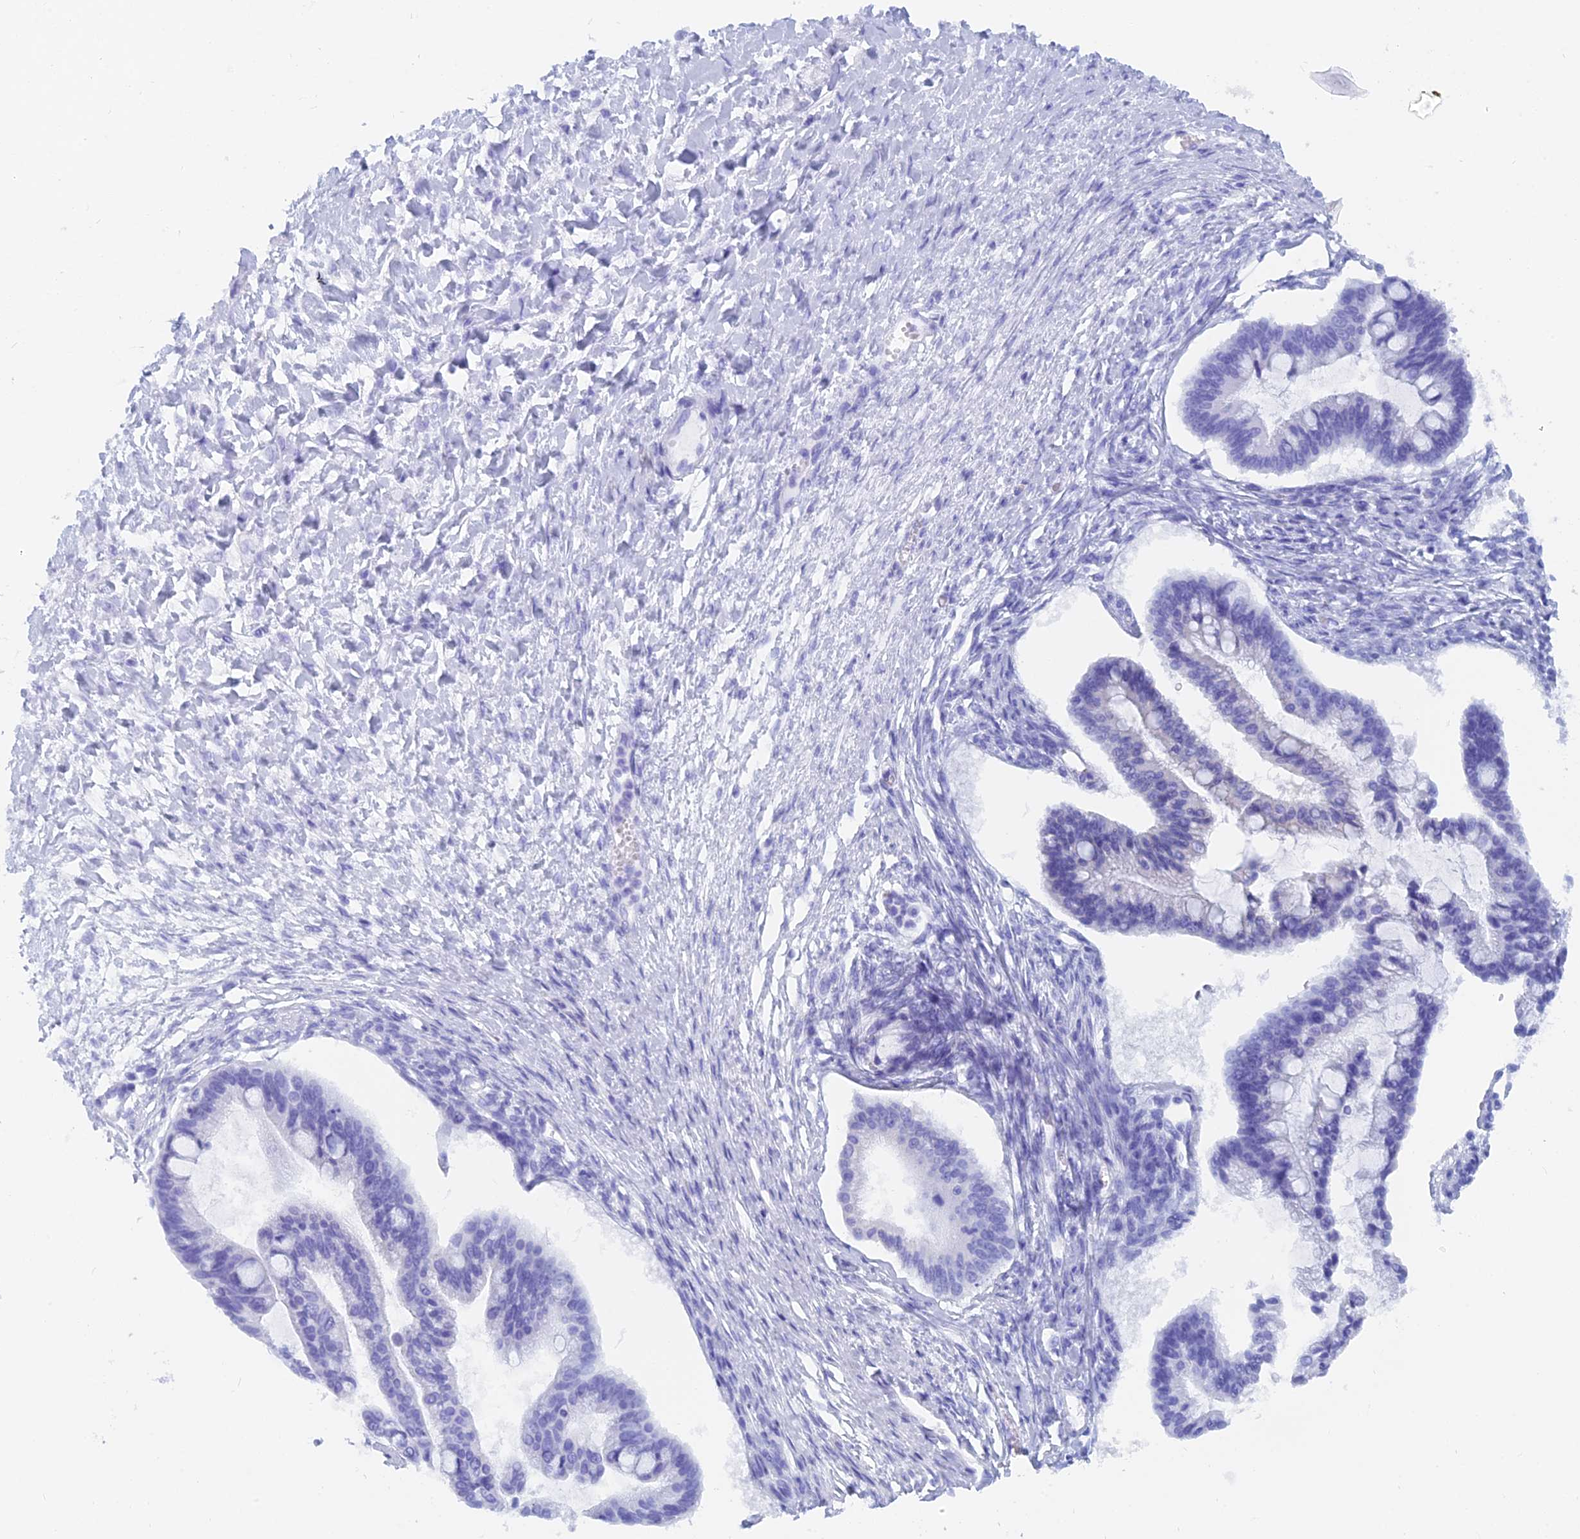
{"staining": {"intensity": "negative", "quantity": "none", "location": "none"}, "tissue": "ovarian cancer", "cell_type": "Tumor cells", "image_type": "cancer", "snomed": [{"axis": "morphology", "description": "Cystadenocarcinoma, mucinous, NOS"}, {"axis": "topography", "description": "Ovary"}], "caption": "This is an IHC histopathology image of ovarian cancer. There is no expression in tumor cells.", "gene": "CAPS", "patient": {"sex": "female", "age": 73}}